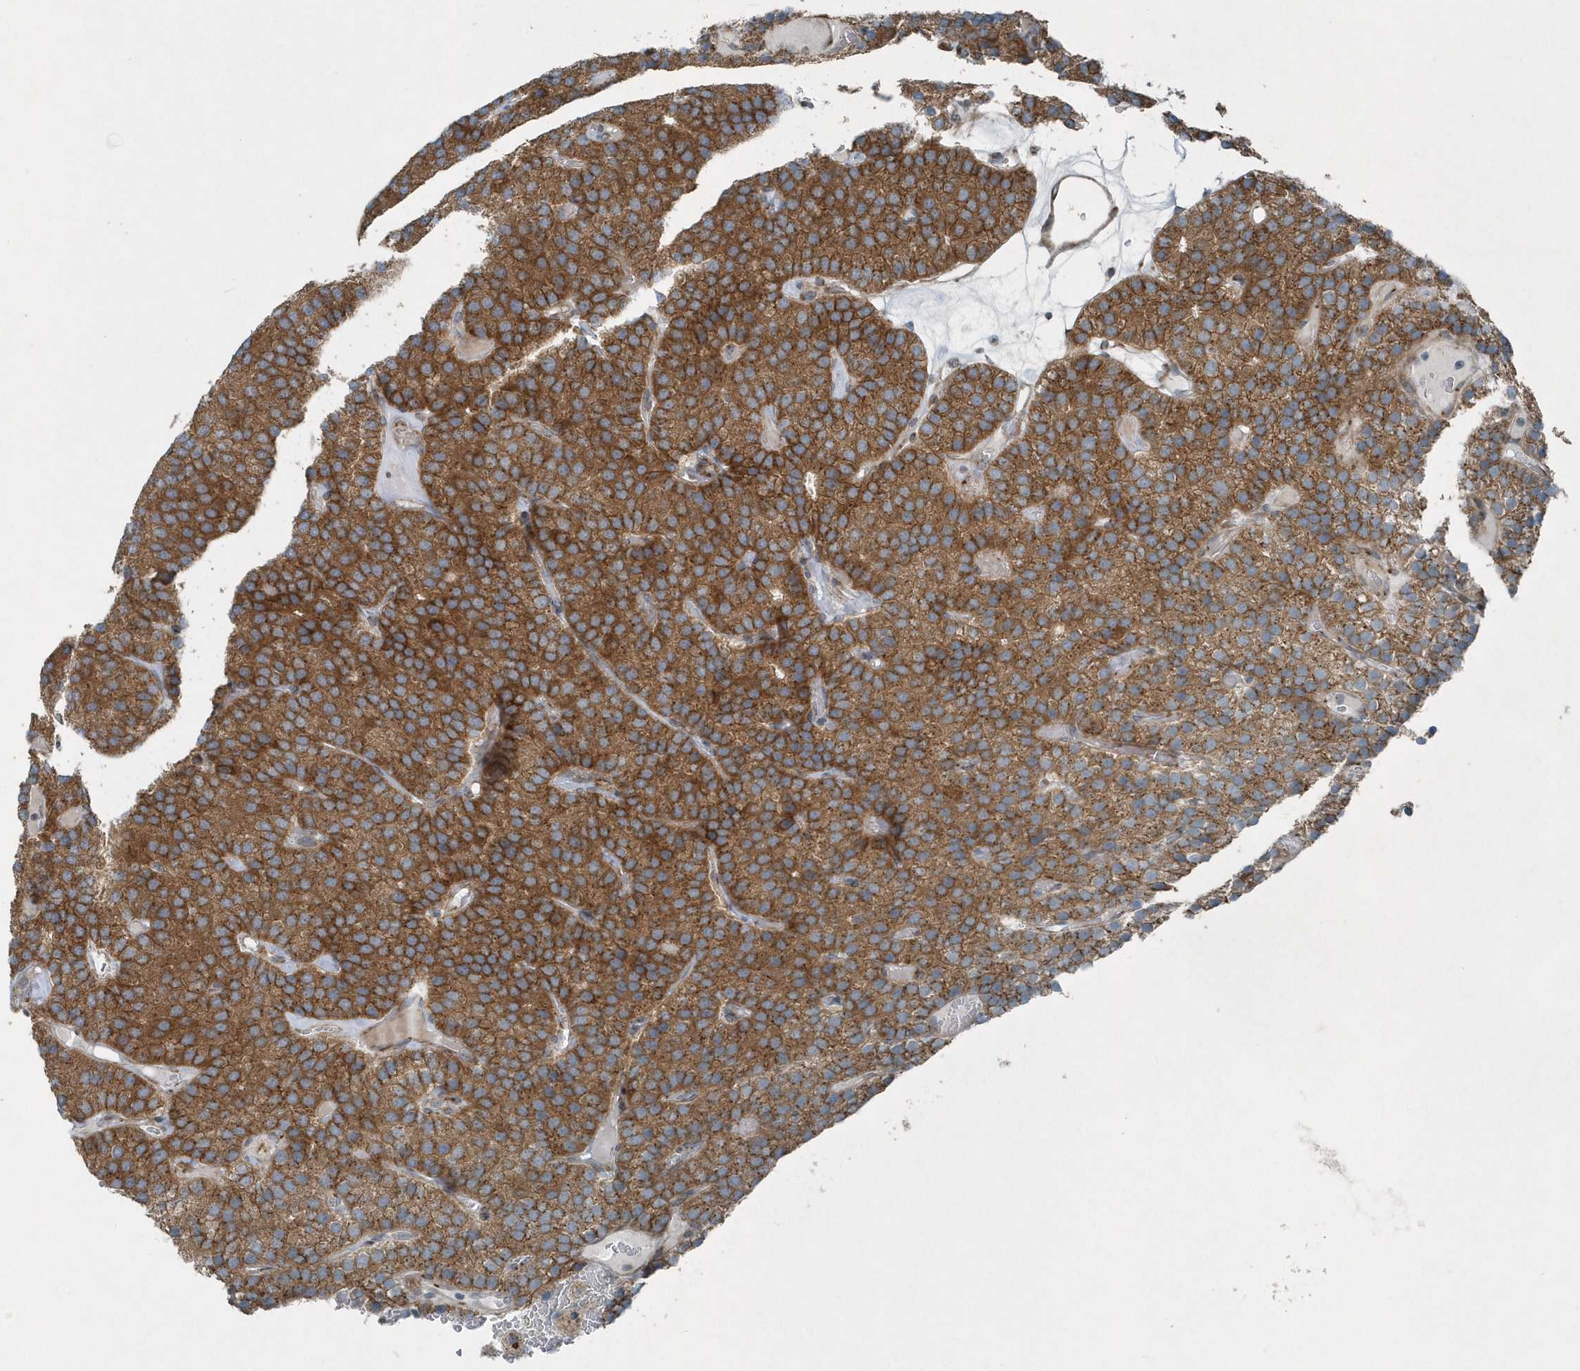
{"staining": {"intensity": "strong", "quantity": ">75%", "location": "cytoplasmic/membranous"}, "tissue": "parathyroid gland", "cell_type": "Glandular cells", "image_type": "normal", "snomed": [{"axis": "morphology", "description": "Normal tissue, NOS"}, {"axis": "morphology", "description": "Adenoma, NOS"}, {"axis": "topography", "description": "Parathyroid gland"}], "caption": "Immunohistochemistry of normal human parathyroid gland shows high levels of strong cytoplasmic/membranous staining in about >75% of glandular cells.", "gene": "GCC2", "patient": {"sex": "female", "age": 86}}